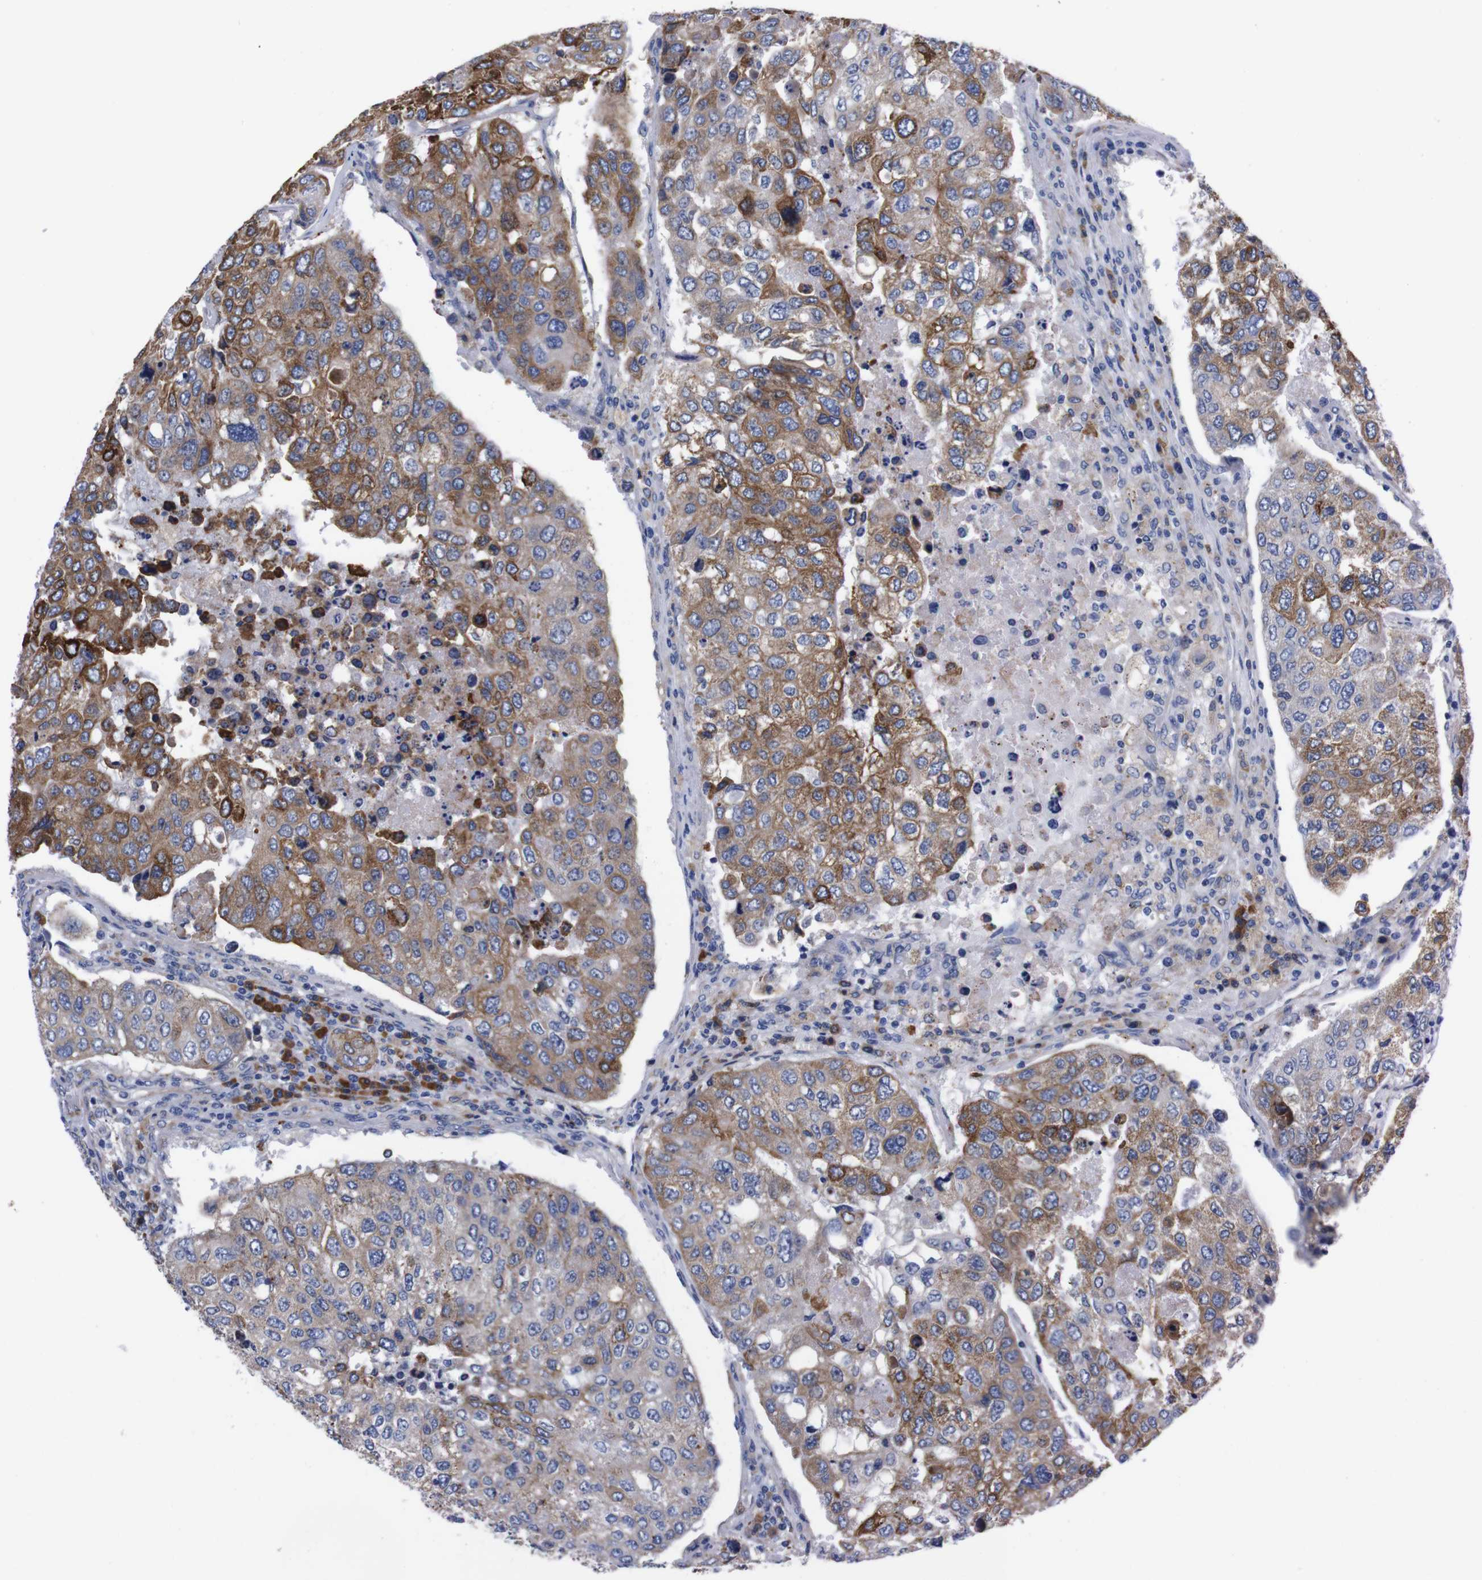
{"staining": {"intensity": "moderate", "quantity": ">75%", "location": "cytoplasmic/membranous"}, "tissue": "urothelial cancer", "cell_type": "Tumor cells", "image_type": "cancer", "snomed": [{"axis": "morphology", "description": "Urothelial carcinoma, High grade"}, {"axis": "topography", "description": "Lymph node"}, {"axis": "topography", "description": "Urinary bladder"}], "caption": "A brown stain labels moderate cytoplasmic/membranous positivity of a protein in human high-grade urothelial carcinoma tumor cells.", "gene": "NEBL", "patient": {"sex": "male", "age": 51}}